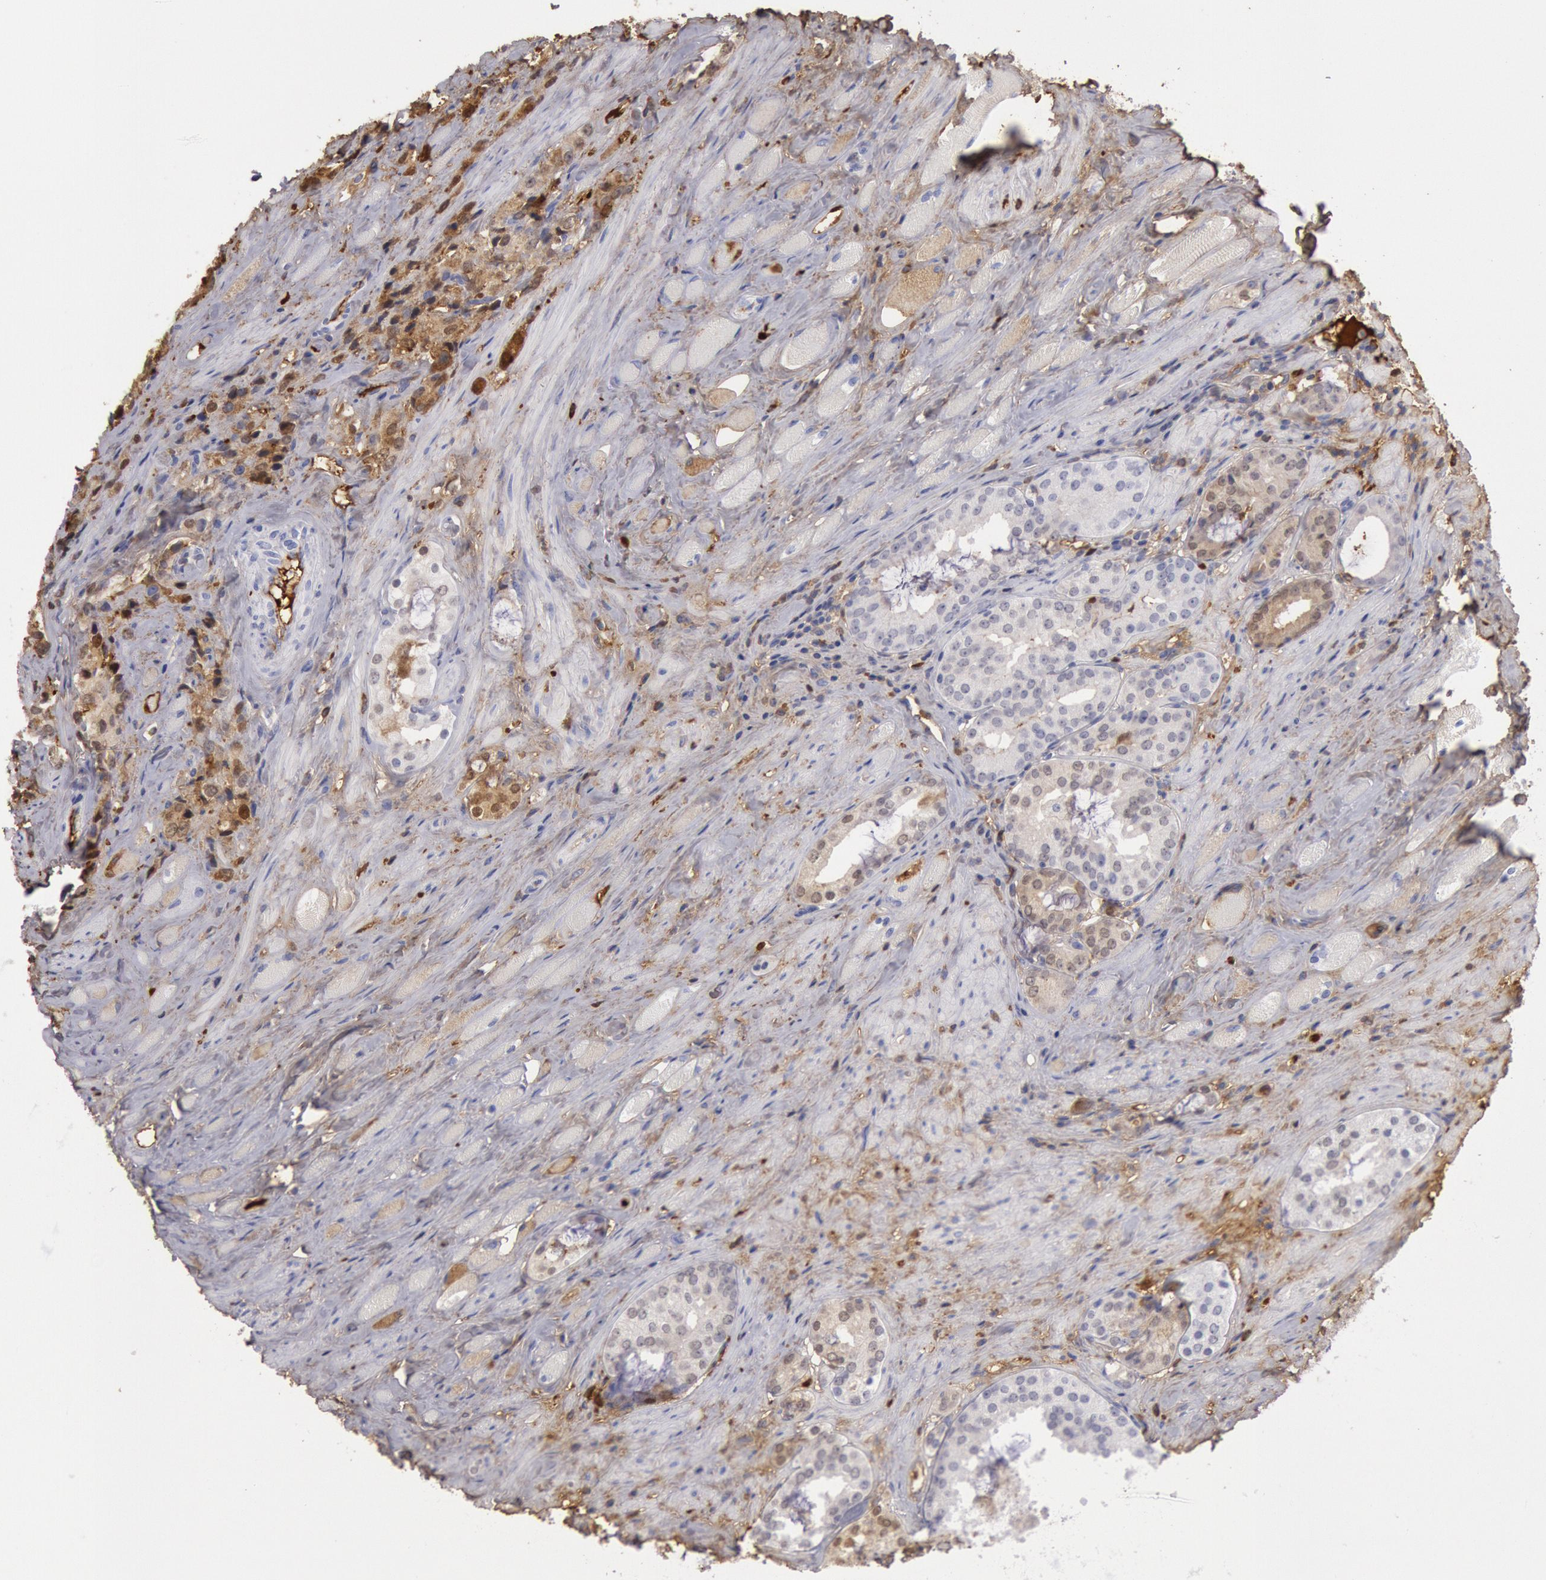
{"staining": {"intensity": "moderate", "quantity": "25%-75%", "location": "cytoplasmic/membranous"}, "tissue": "prostate cancer", "cell_type": "Tumor cells", "image_type": "cancer", "snomed": [{"axis": "morphology", "description": "Adenocarcinoma, Medium grade"}, {"axis": "topography", "description": "Prostate"}], "caption": "Prostate adenocarcinoma (medium-grade) stained for a protein (brown) exhibits moderate cytoplasmic/membranous positive positivity in approximately 25%-75% of tumor cells.", "gene": "IGHA1", "patient": {"sex": "male", "age": 73}}